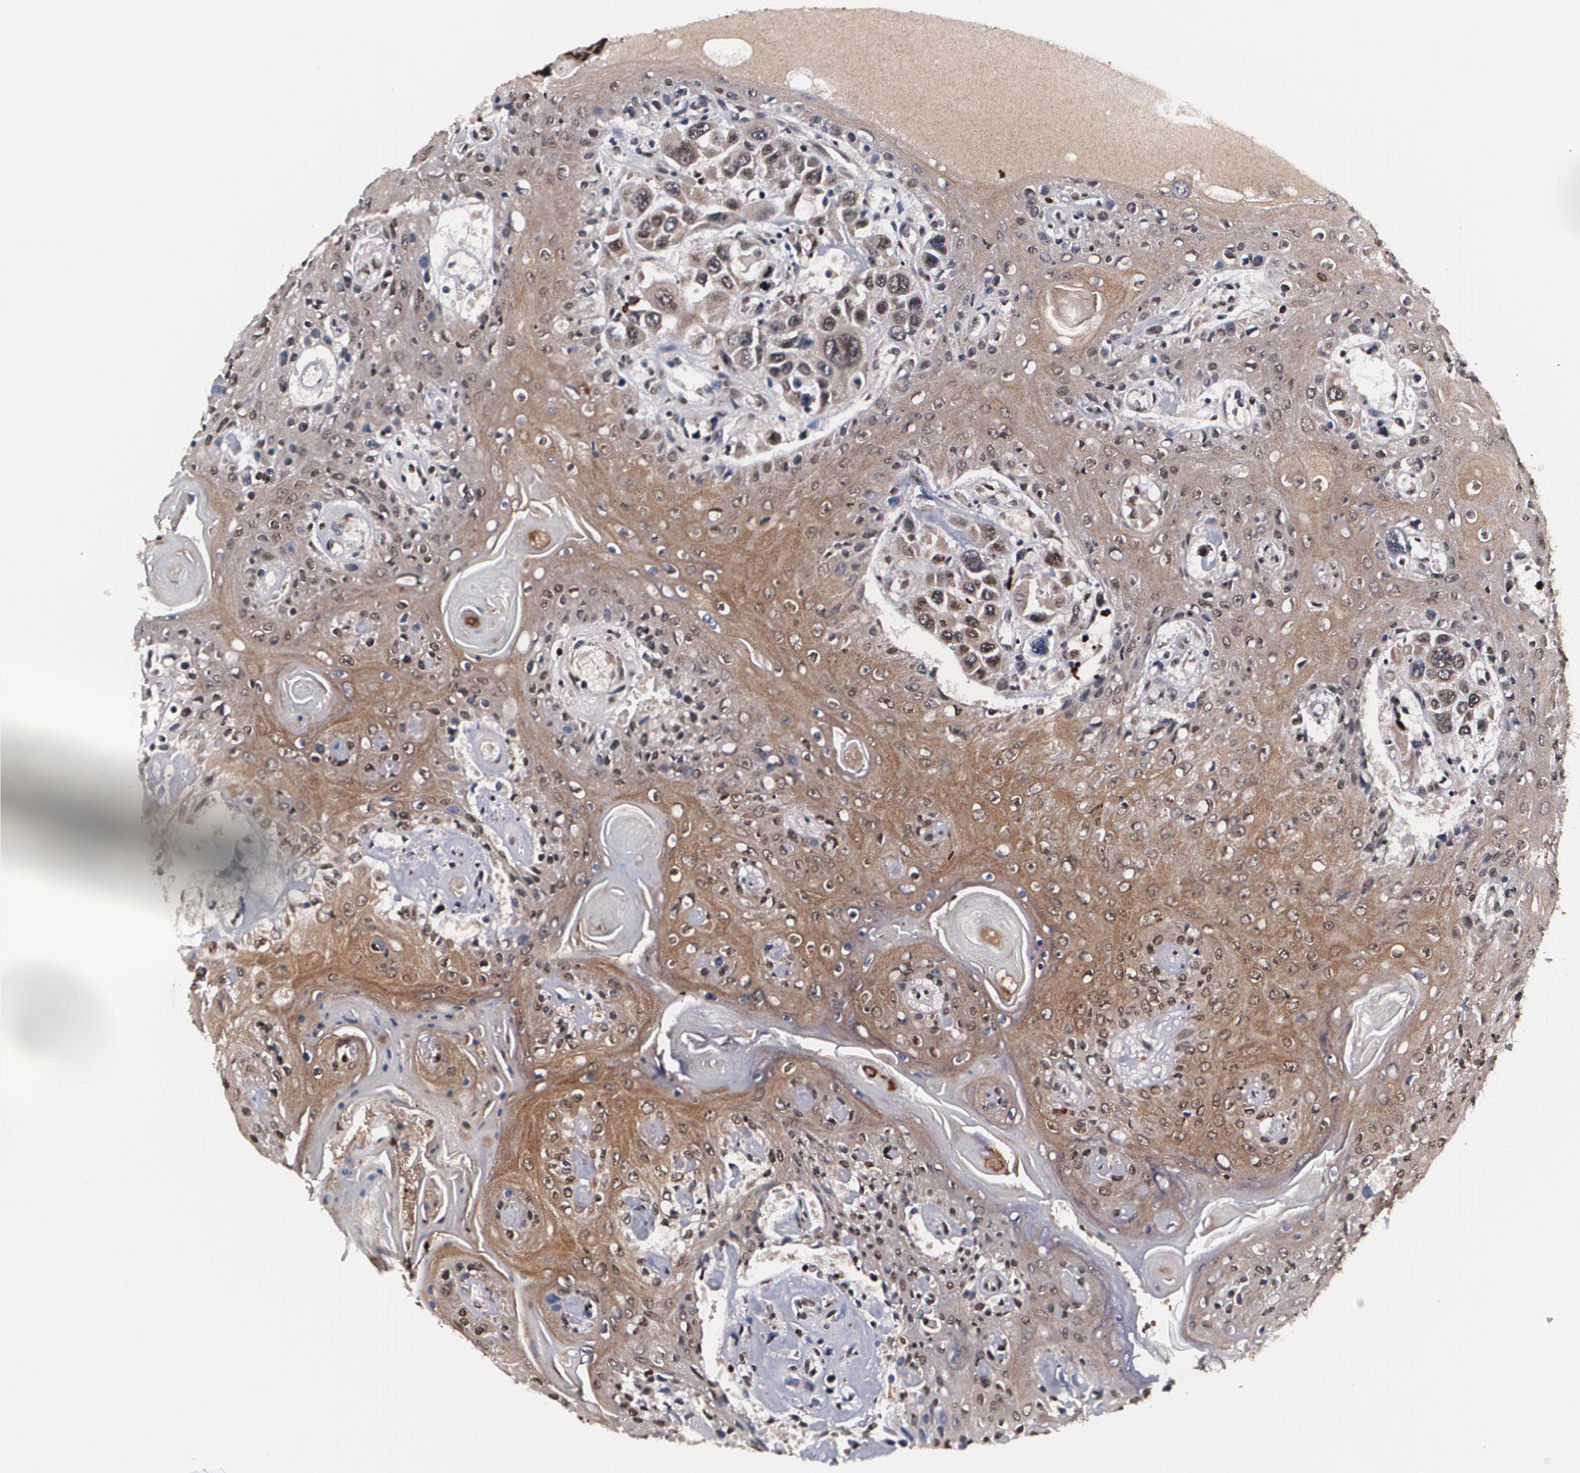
{"staining": {"intensity": "moderate", "quantity": "25%-75%", "location": "cytoplasmic/membranous"}, "tissue": "head and neck cancer", "cell_type": "Tumor cells", "image_type": "cancer", "snomed": [{"axis": "morphology", "description": "Squamous cell carcinoma, NOS"}, {"axis": "topography", "description": "Oral tissue"}, {"axis": "topography", "description": "Head-Neck"}], "caption": "High-power microscopy captured an immunohistochemistry micrograph of head and neck cancer (squamous cell carcinoma), revealing moderate cytoplasmic/membranous positivity in approximately 25%-75% of tumor cells. The staining was performed using DAB (3,3'-diaminobenzidine) to visualize the protein expression in brown, while the nuclei were stained in blue with hematoxylin (Magnification: 20x).", "gene": "MVP", "patient": {"sex": "female", "age": 76}}